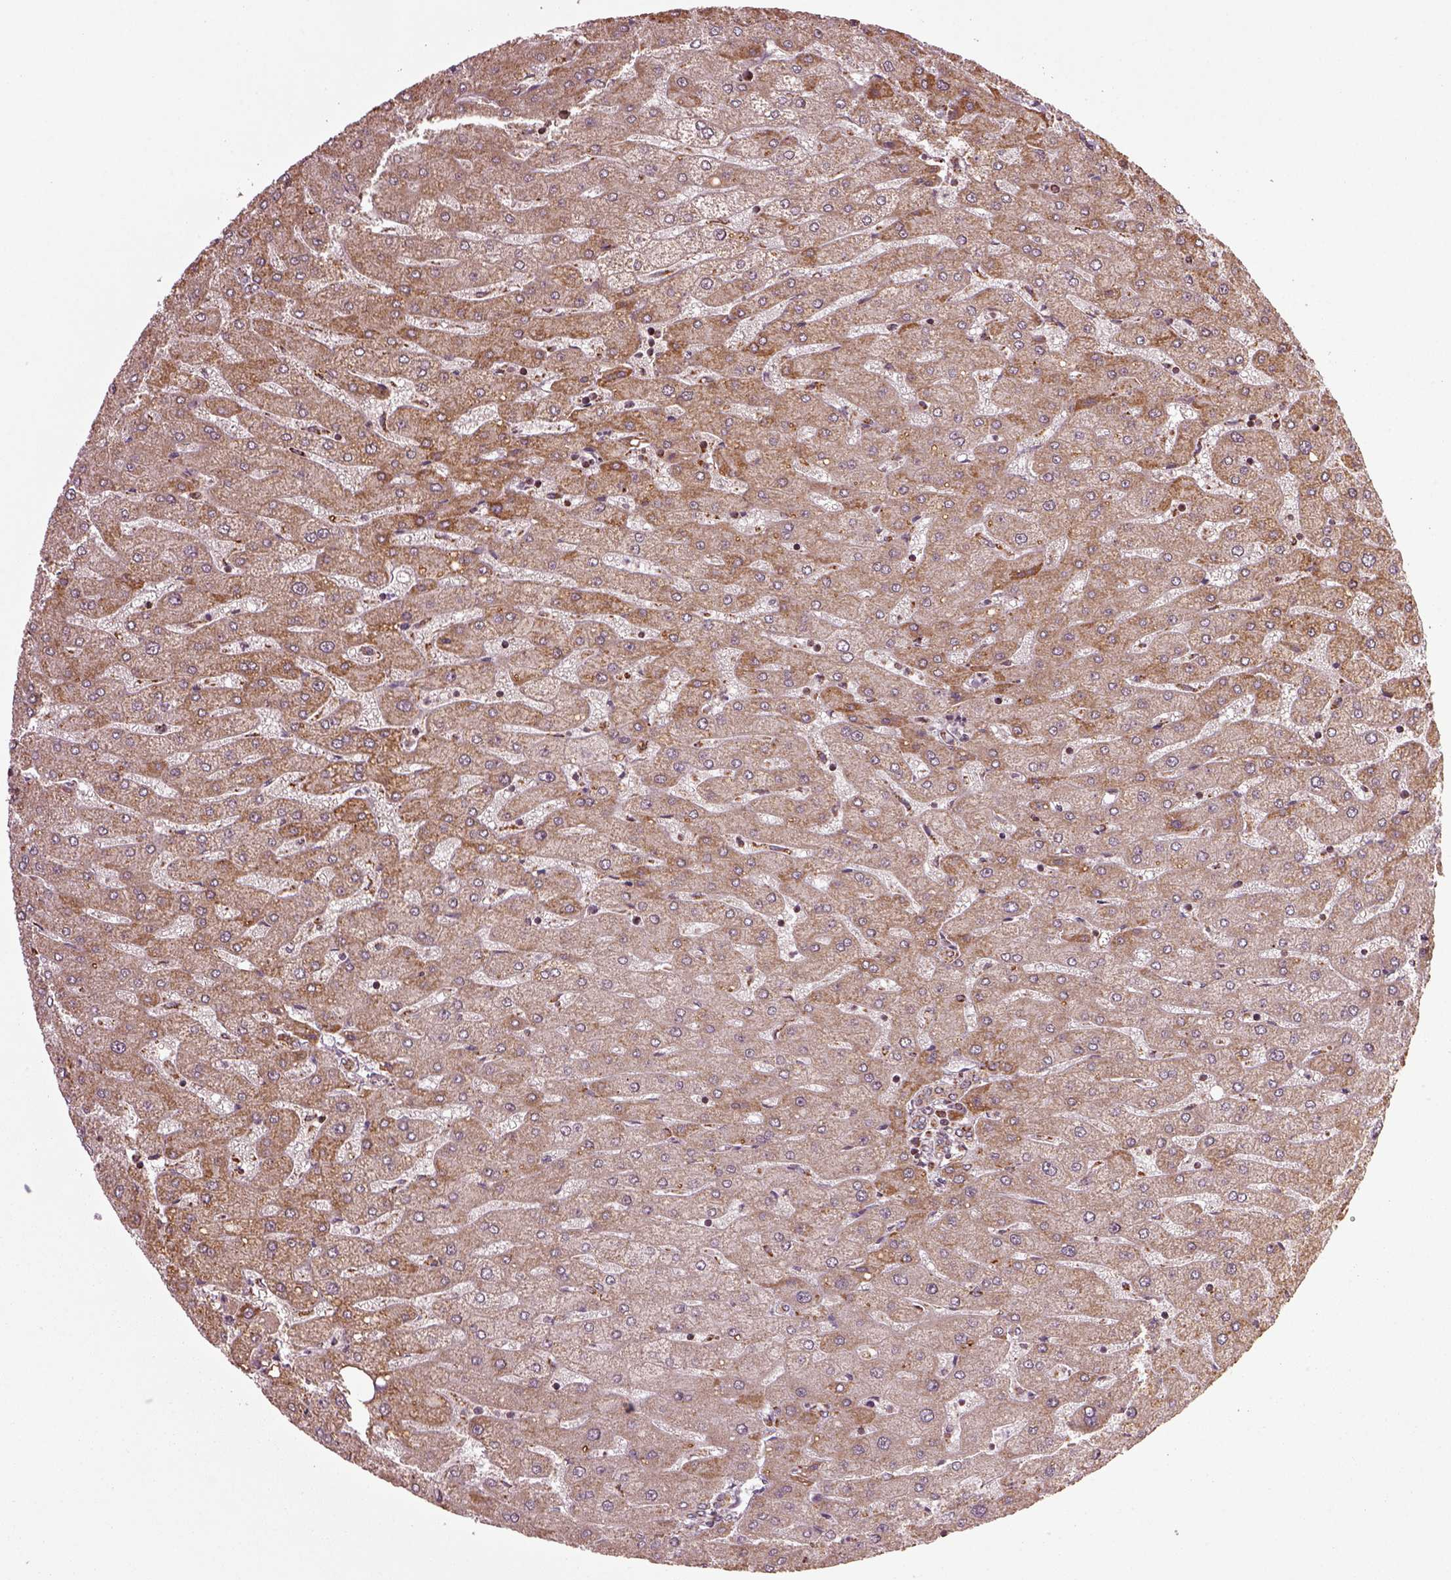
{"staining": {"intensity": "weak", "quantity": ">75%", "location": "cytoplasmic/membranous"}, "tissue": "liver", "cell_type": "Cholangiocytes", "image_type": "normal", "snomed": [{"axis": "morphology", "description": "Normal tissue, NOS"}, {"axis": "topography", "description": "Liver"}], "caption": "A brown stain labels weak cytoplasmic/membranous positivity of a protein in cholangiocytes of normal human liver.", "gene": "SEL1L3", "patient": {"sex": "male", "age": 67}}